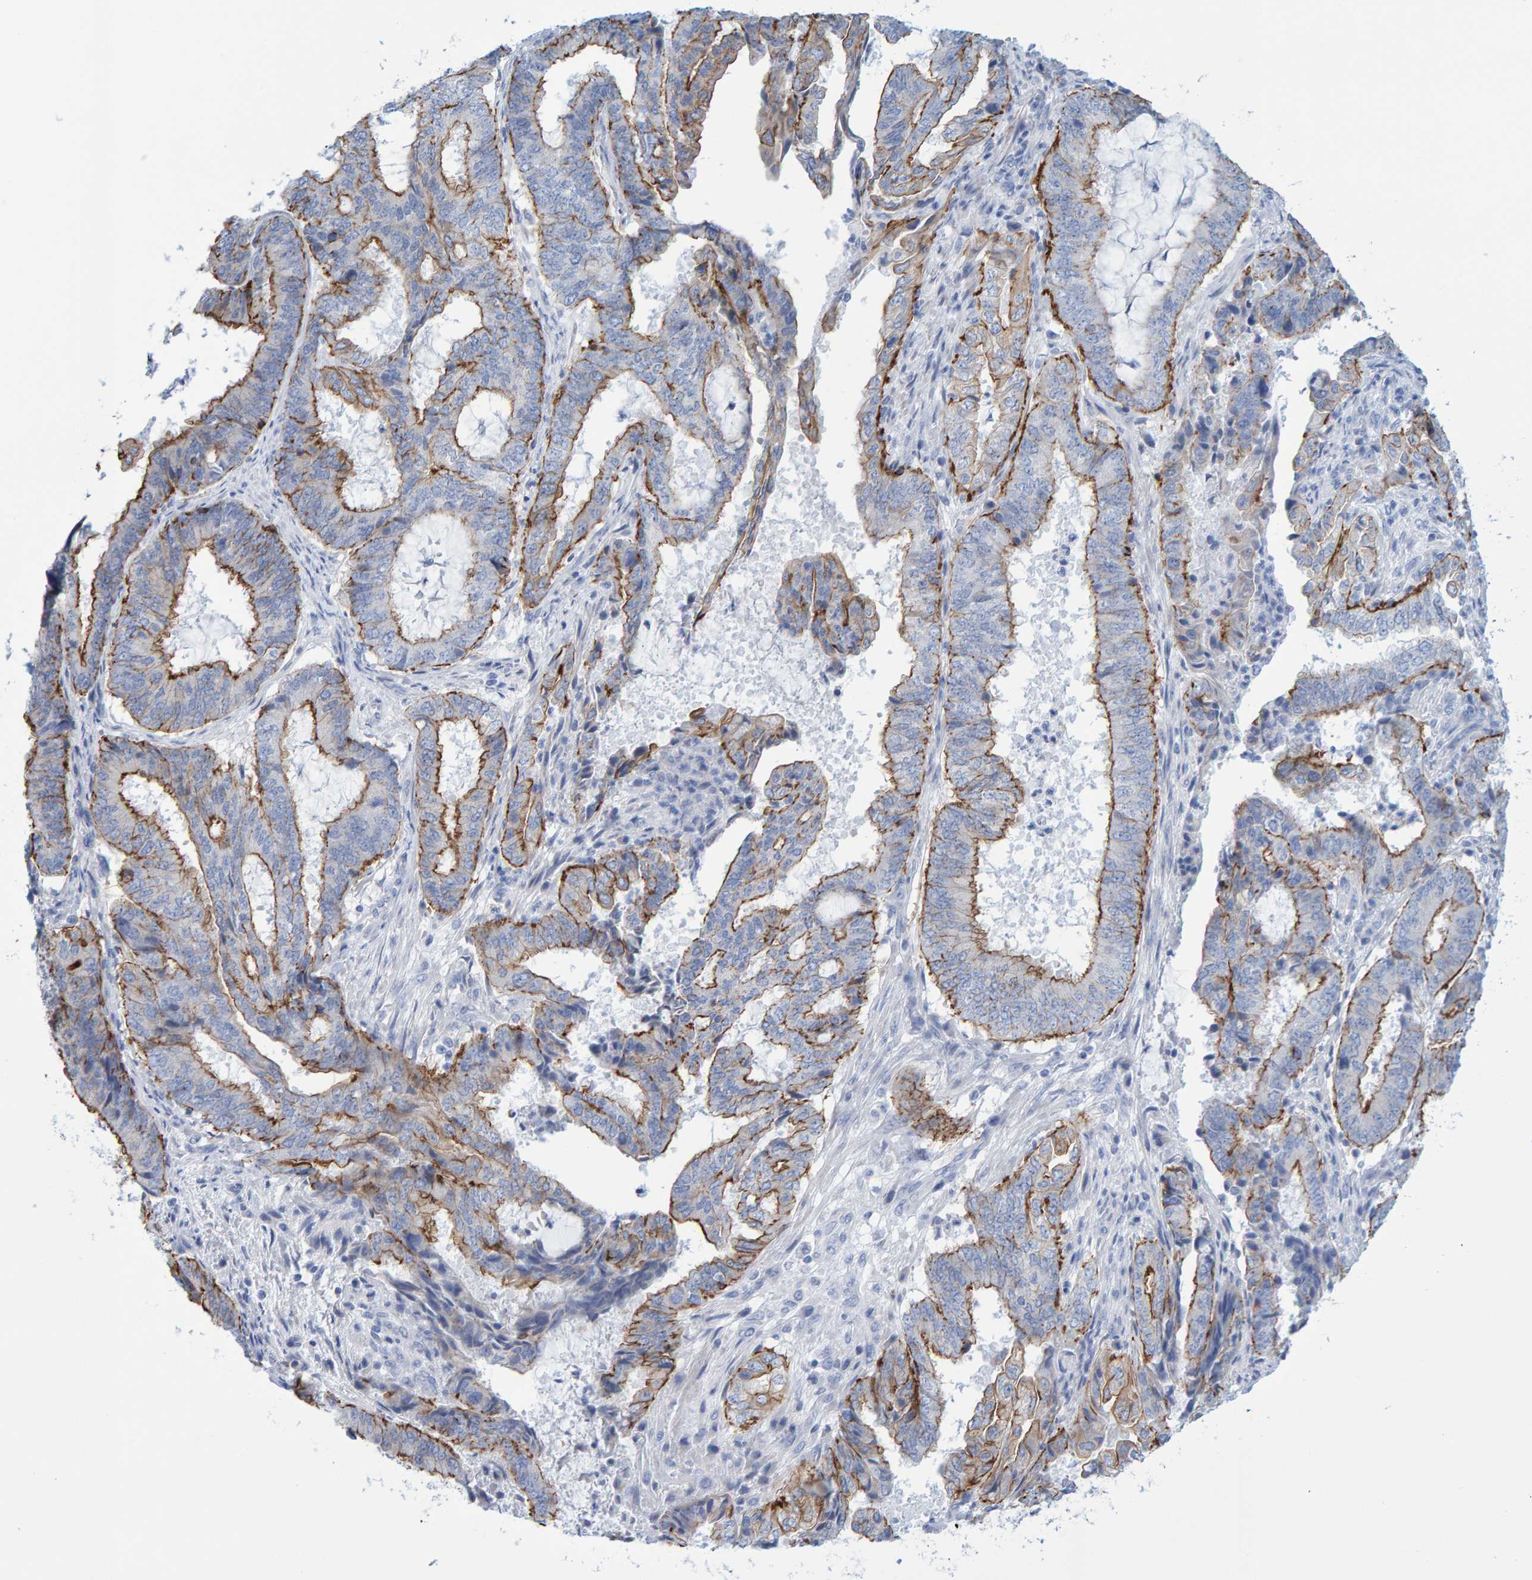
{"staining": {"intensity": "moderate", "quantity": "25%-75%", "location": "cytoplasmic/membranous"}, "tissue": "endometrial cancer", "cell_type": "Tumor cells", "image_type": "cancer", "snomed": [{"axis": "morphology", "description": "Adenocarcinoma, NOS"}, {"axis": "topography", "description": "Endometrium"}], "caption": "Immunohistochemical staining of endometrial cancer (adenocarcinoma) shows medium levels of moderate cytoplasmic/membranous staining in approximately 25%-75% of tumor cells.", "gene": "JAKMIP3", "patient": {"sex": "female", "age": 51}}